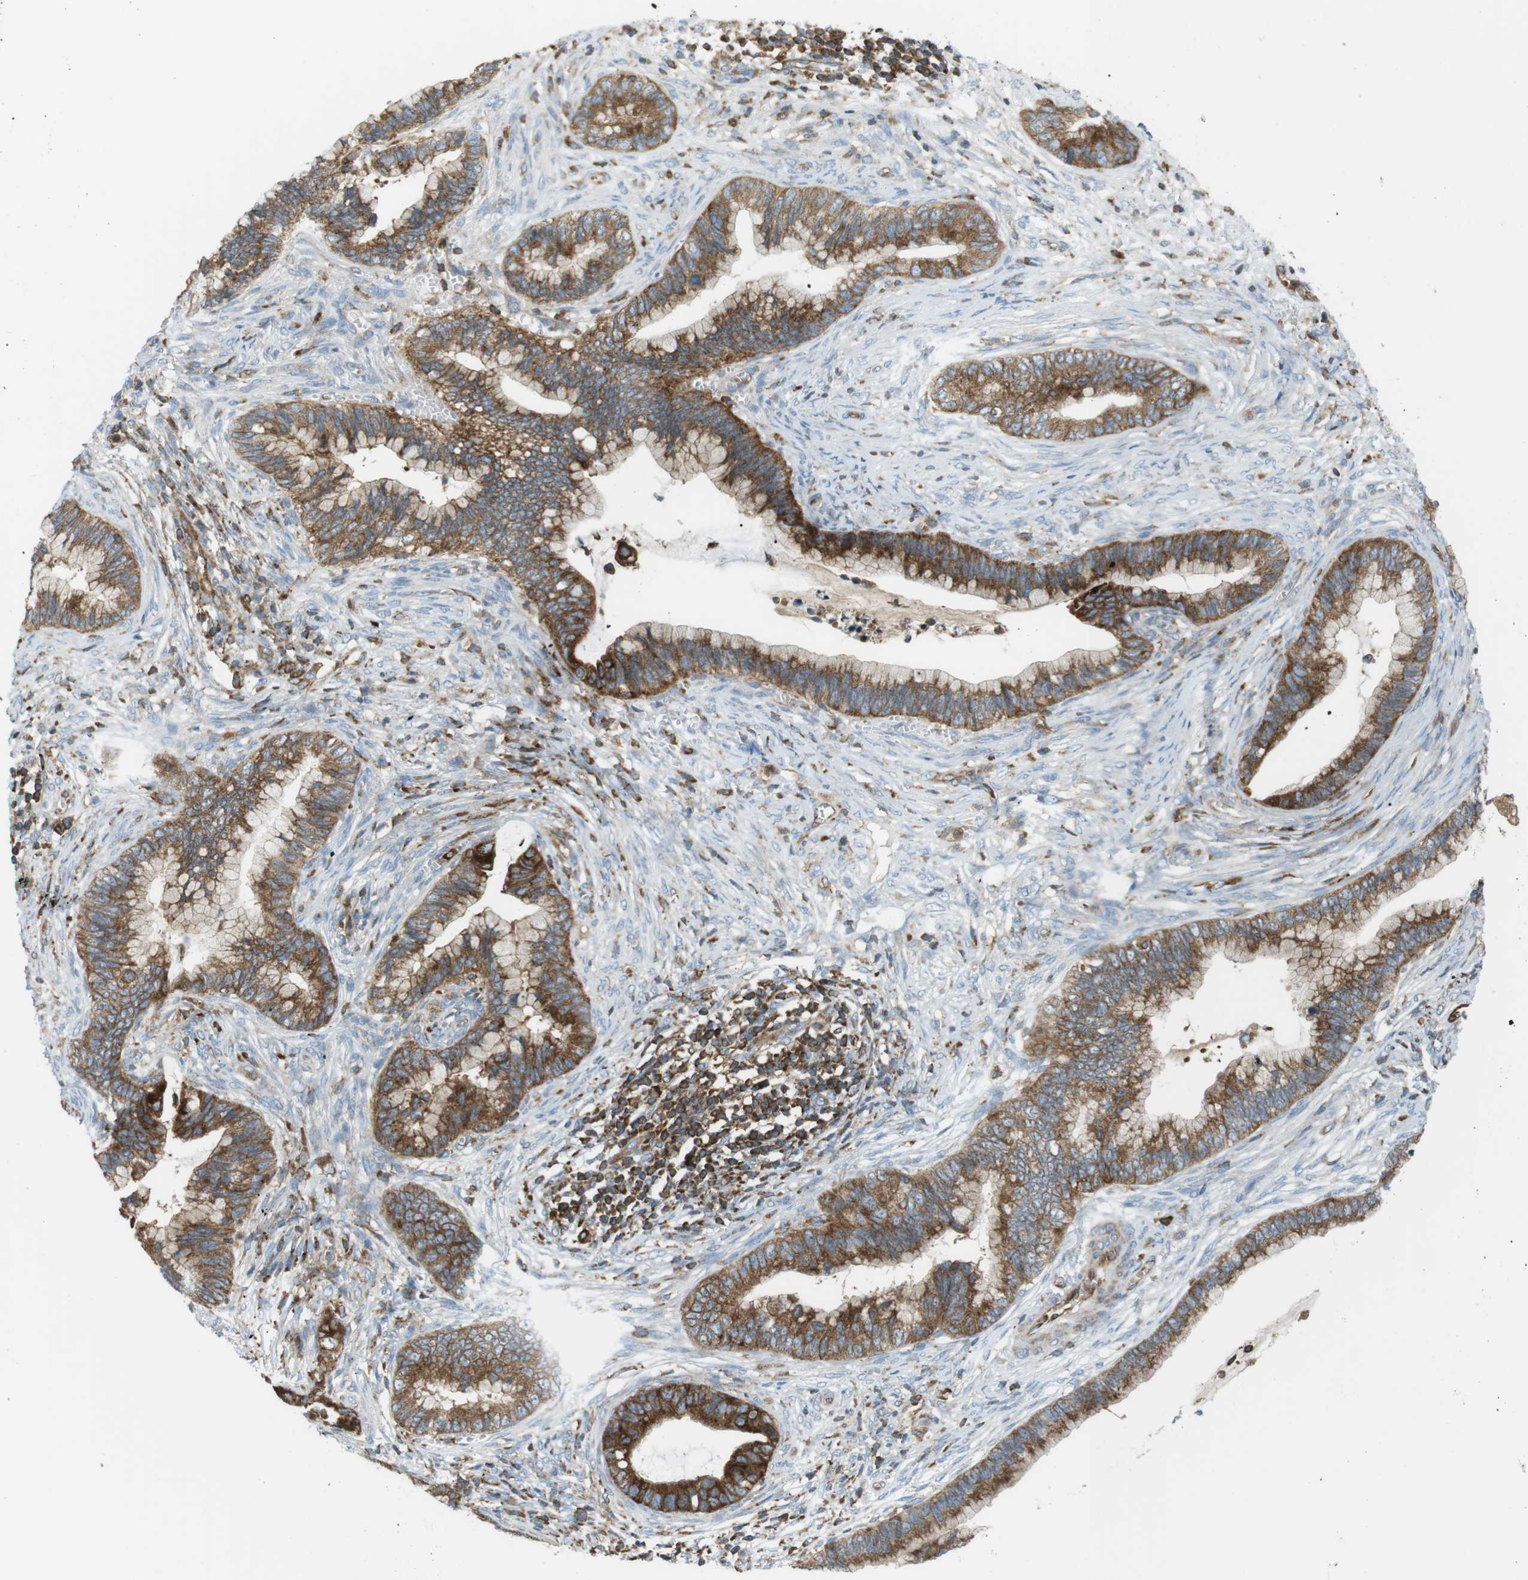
{"staining": {"intensity": "moderate", "quantity": ">75%", "location": "cytoplasmic/membranous"}, "tissue": "cervical cancer", "cell_type": "Tumor cells", "image_type": "cancer", "snomed": [{"axis": "morphology", "description": "Adenocarcinoma, NOS"}, {"axis": "topography", "description": "Cervix"}], "caption": "Cervical cancer (adenocarcinoma) stained with DAB immunohistochemistry (IHC) exhibits medium levels of moderate cytoplasmic/membranous expression in approximately >75% of tumor cells.", "gene": "FLII", "patient": {"sex": "female", "age": 44}}